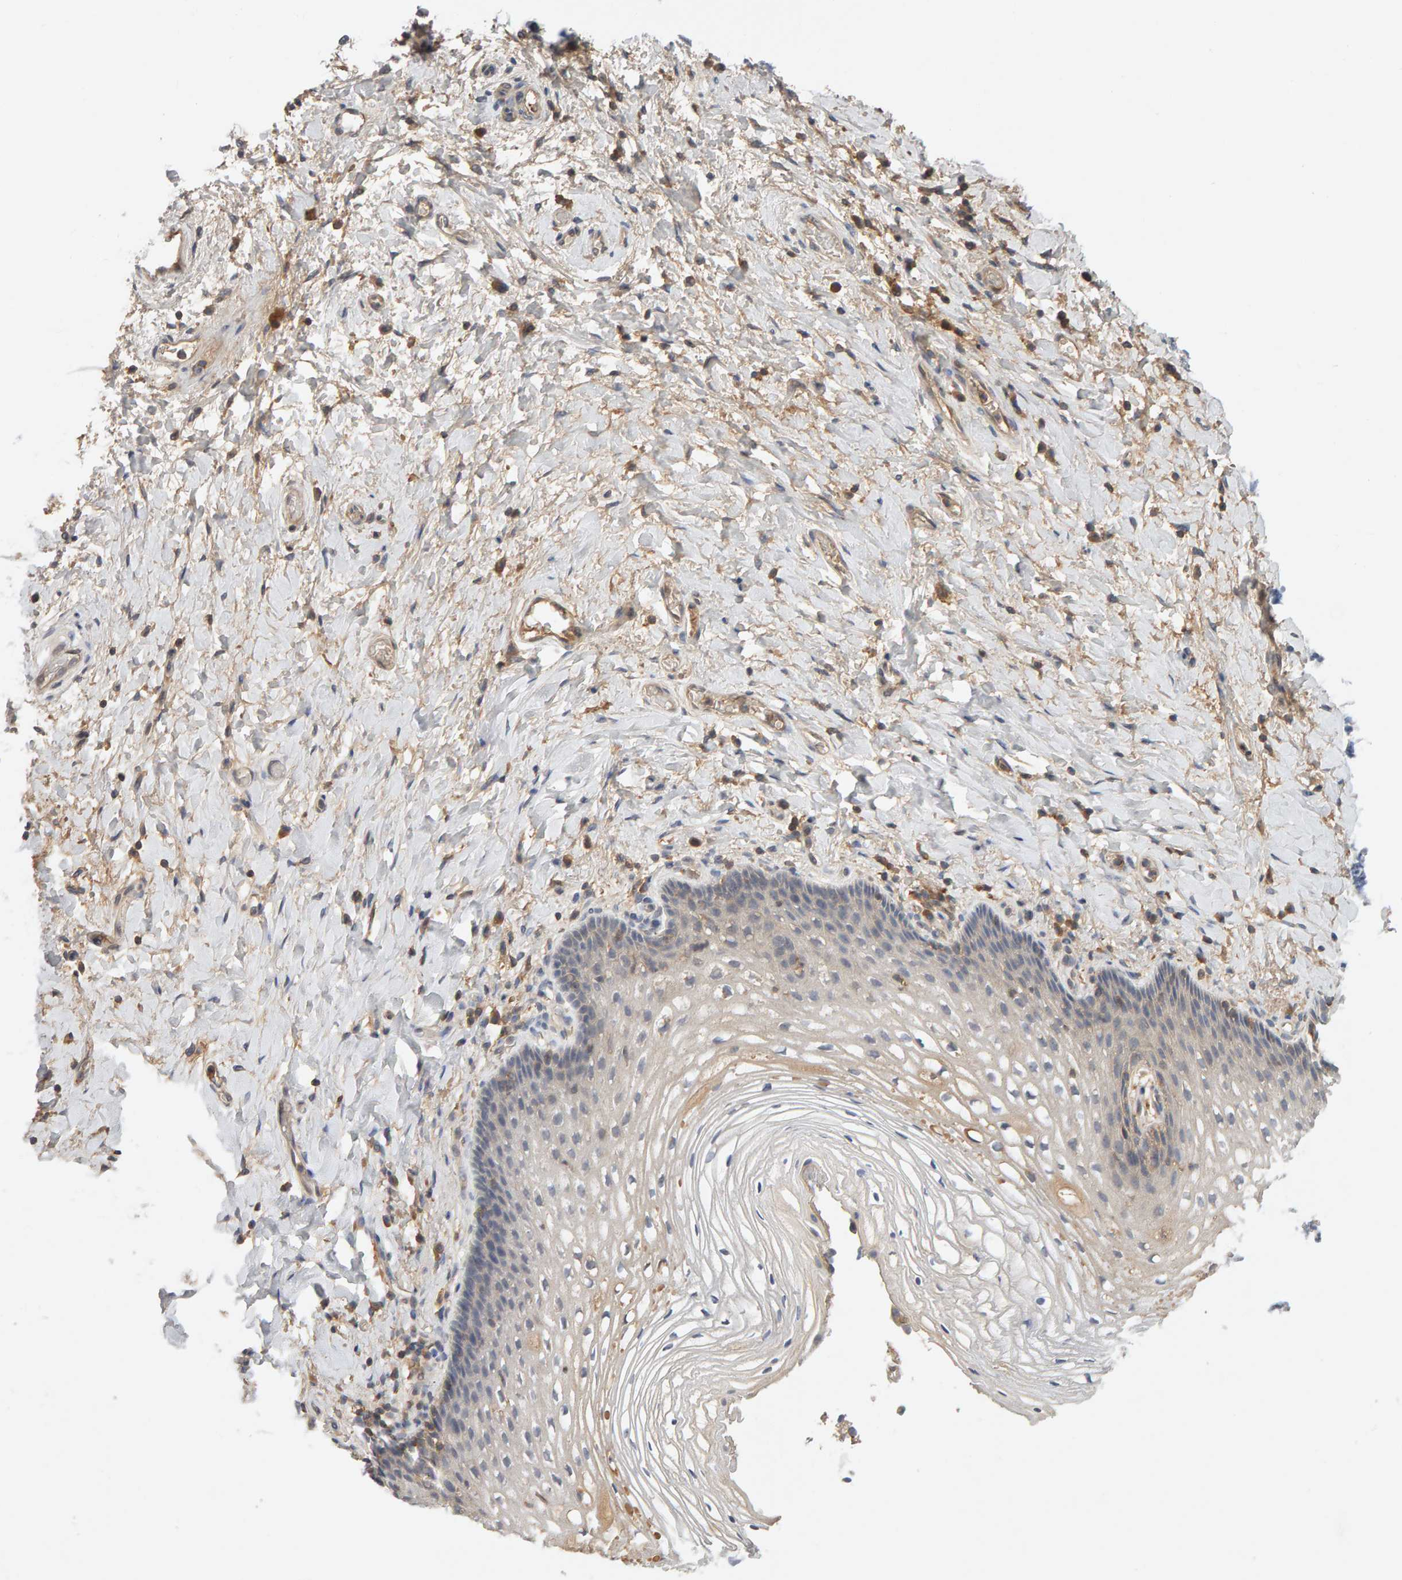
{"staining": {"intensity": "negative", "quantity": "none", "location": "none"}, "tissue": "vagina", "cell_type": "Squamous epithelial cells", "image_type": "normal", "snomed": [{"axis": "morphology", "description": "Normal tissue, NOS"}, {"axis": "topography", "description": "Vagina"}], "caption": "Immunohistochemical staining of benign human vagina displays no significant staining in squamous epithelial cells.", "gene": "NUDCD1", "patient": {"sex": "female", "age": 60}}